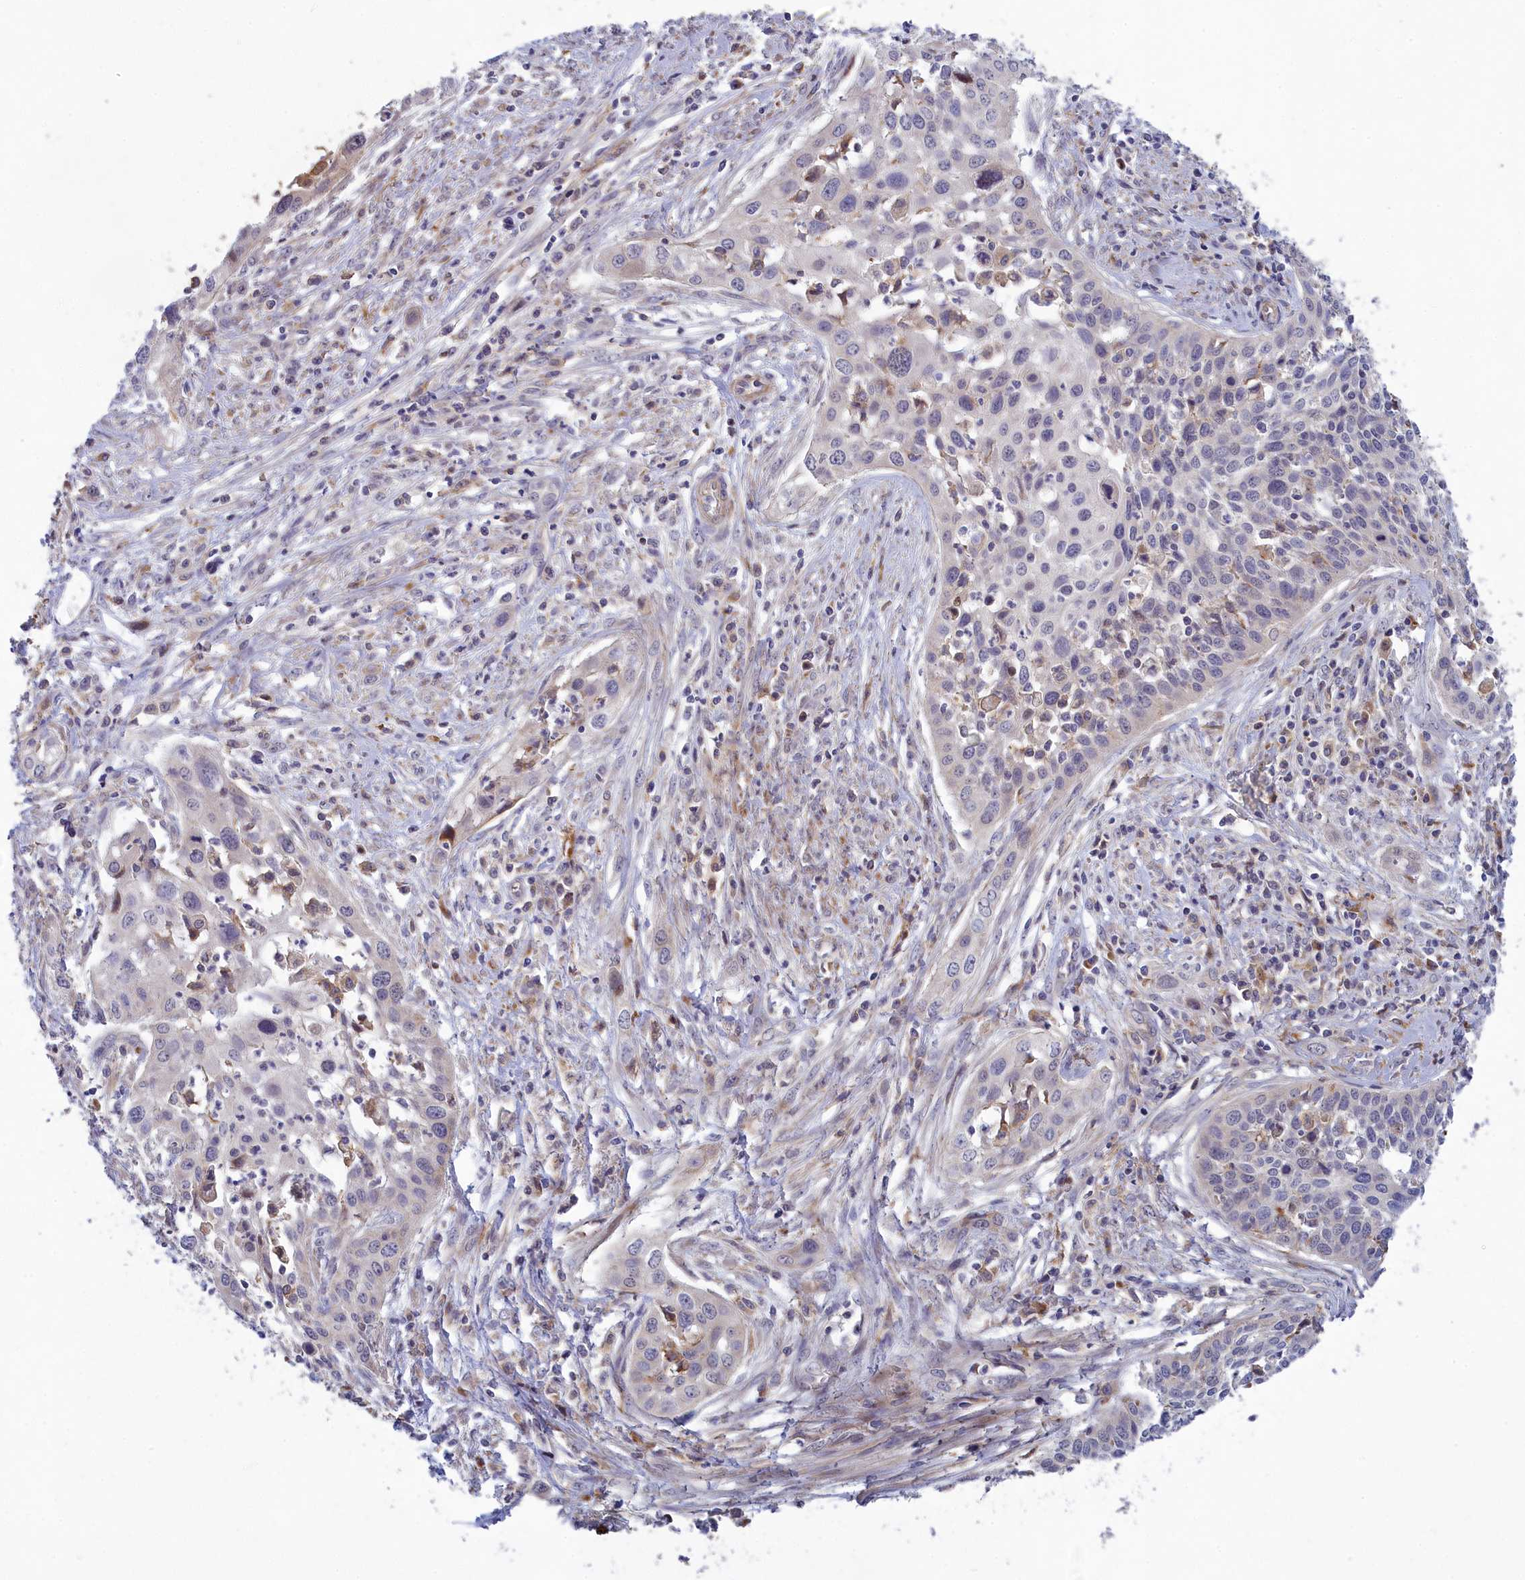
{"staining": {"intensity": "negative", "quantity": "none", "location": "none"}, "tissue": "cervical cancer", "cell_type": "Tumor cells", "image_type": "cancer", "snomed": [{"axis": "morphology", "description": "Squamous cell carcinoma, NOS"}, {"axis": "topography", "description": "Cervix"}], "caption": "This is a histopathology image of IHC staining of cervical cancer, which shows no expression in tumor cells.", "gene": "BLTP2", "patient": {"sex": "female", "age": 34}}